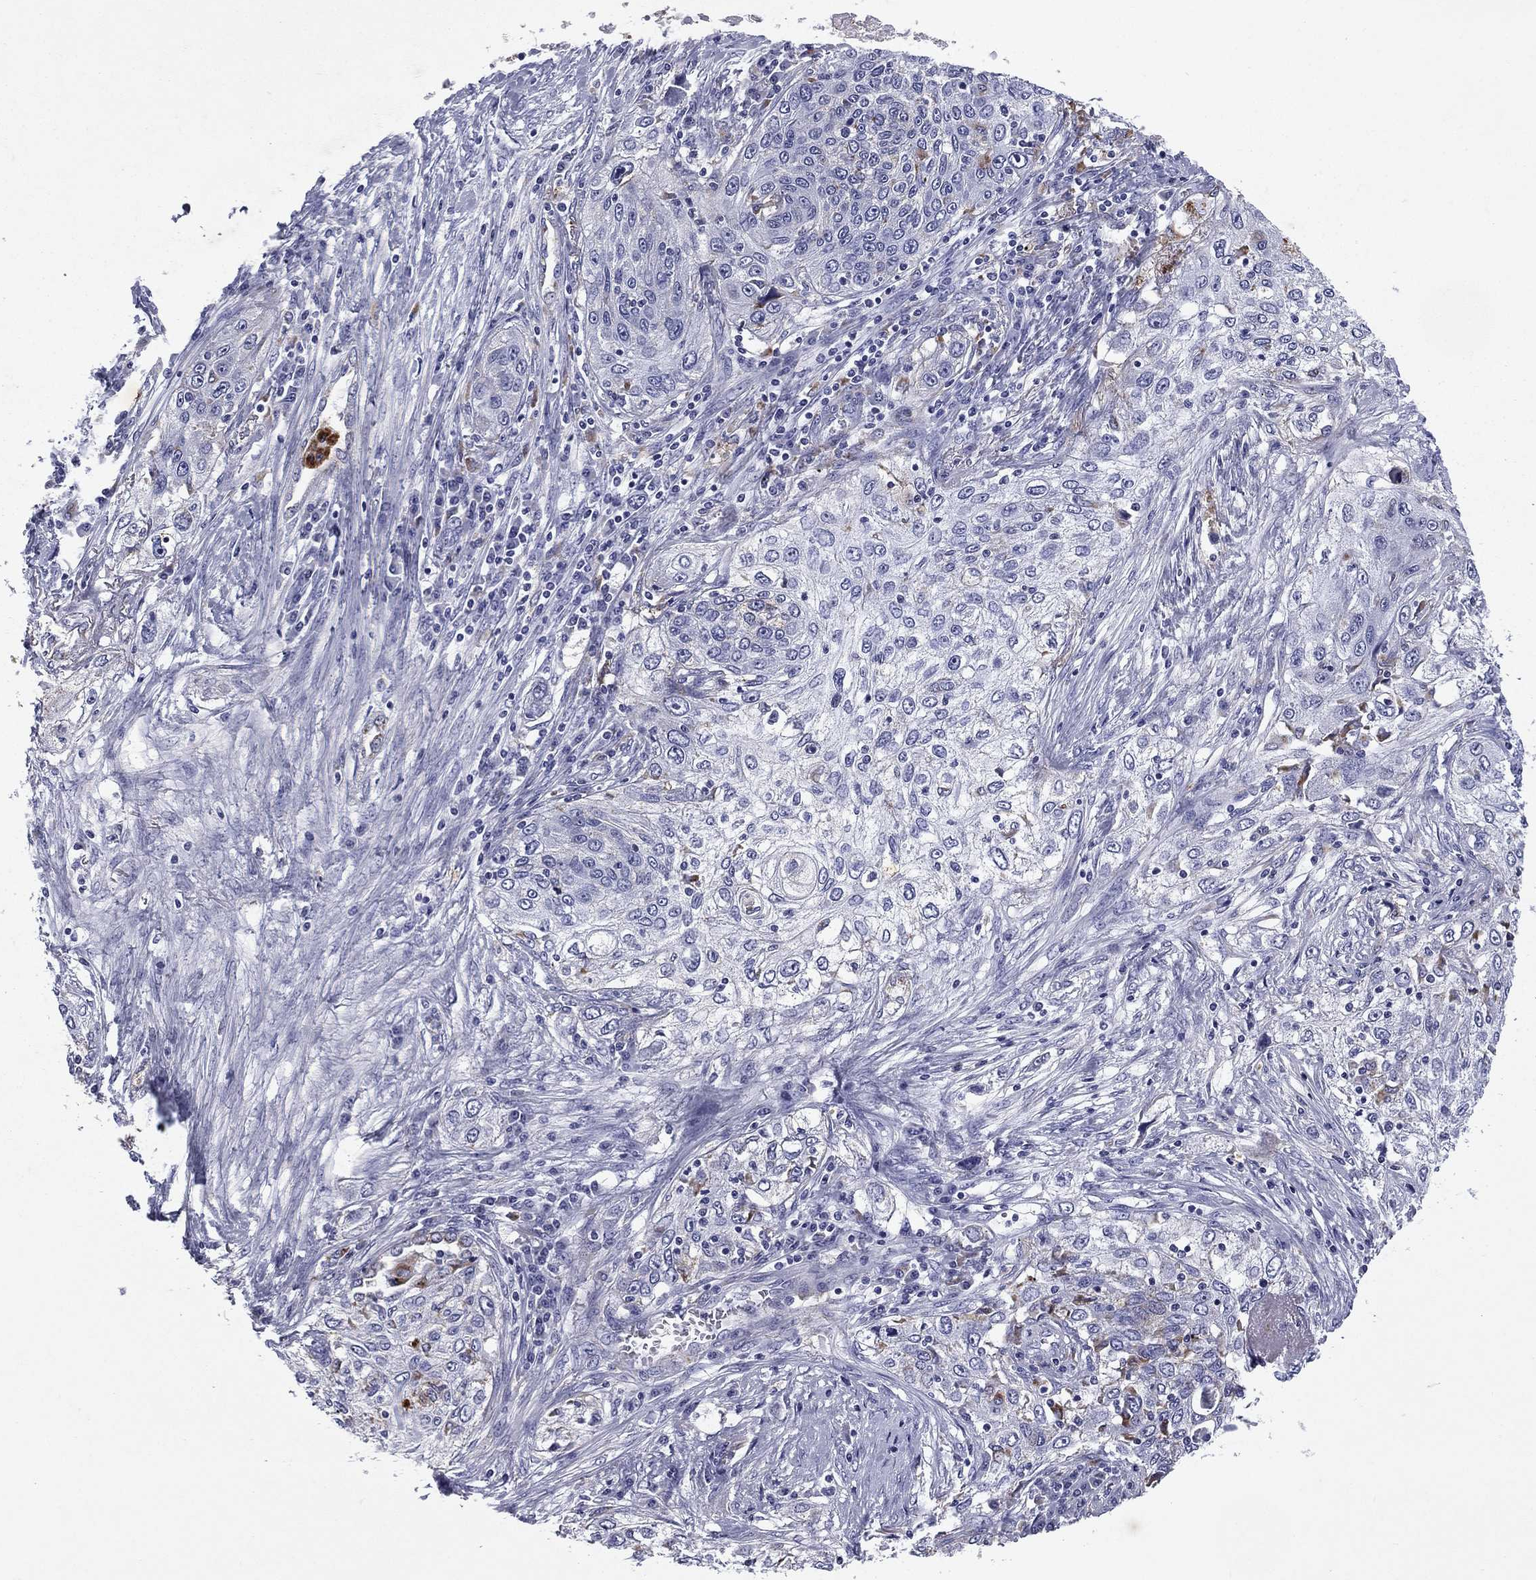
{"staining": {"intensity": "moderate", "quantity": "<25%", "location": "cytoplasmic/membranous"}, "tissue": "lung cancer", "cell_type": "Tumor cells", "image_type": "cancer", "snomed": [{"axis": "morphology", "description": "Squamous cell carcinoma, NOS"}, {"axis": "topography", "description": "Lung"}], "caption": "A brown stain highlights moderate cytoplasmic/membranous expression of a protein in squamous cell carcinoma (lung) tumor cells. Using DAB (3,3'-diaminobenzidine) (brown) and hematoxylin (blue) stains, captured at high magnification using brightfield microscopy.", "gene": "MADCAM1", "patient": {"sex": "female", "age": 69}}